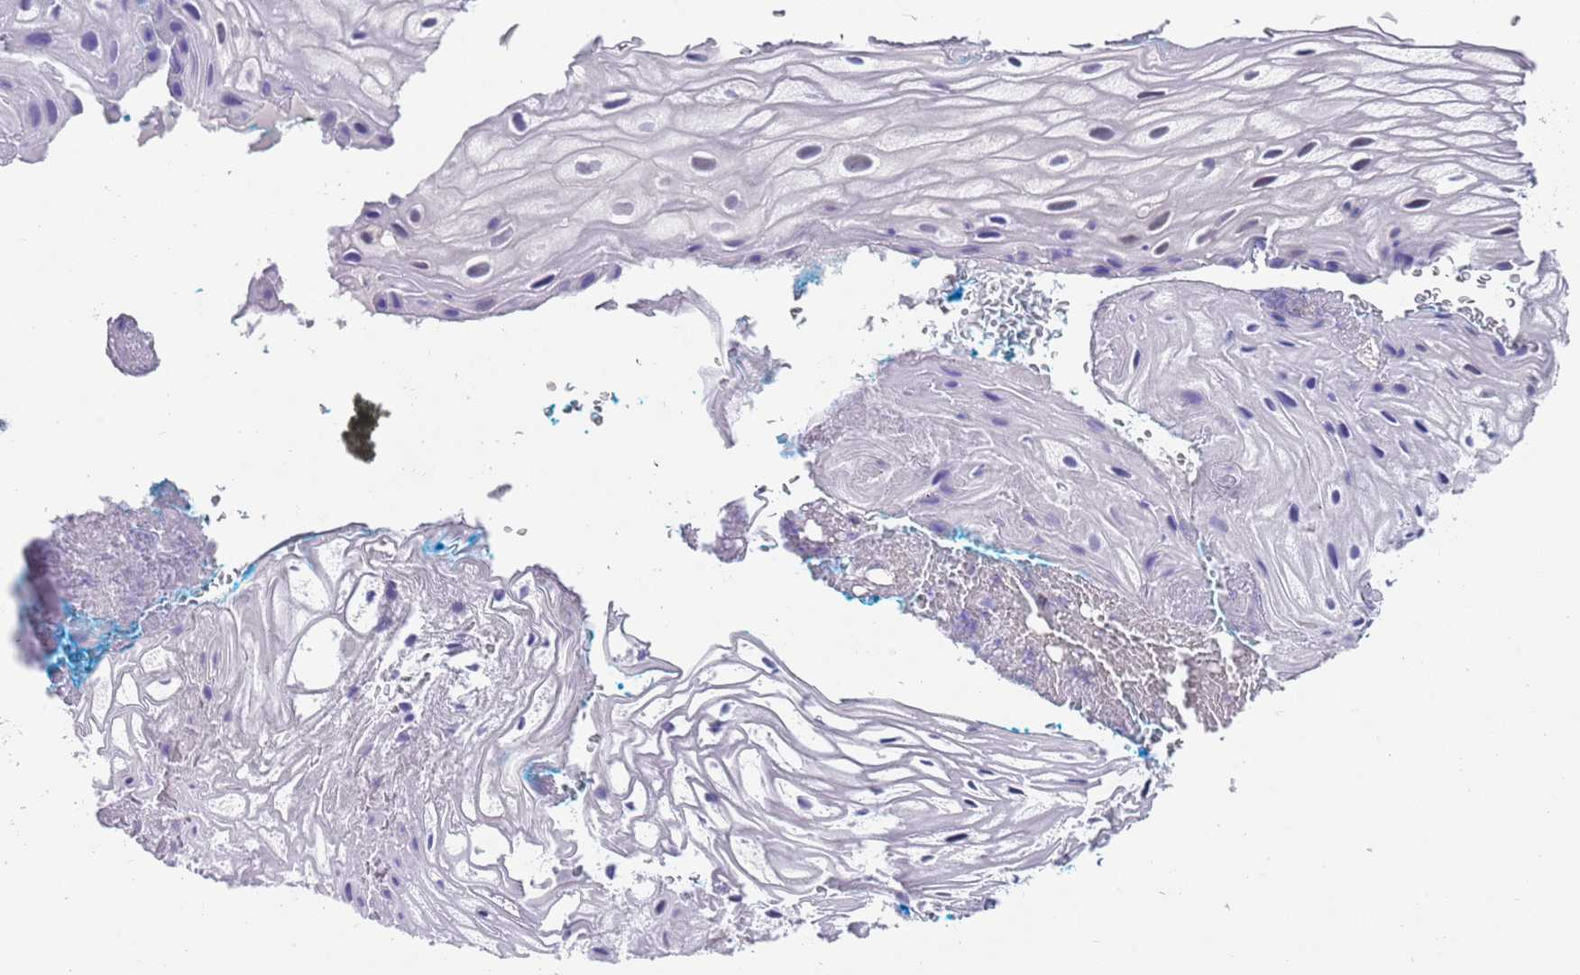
{"staining": {"intensity": "weak", "quantity": "<25%", "location": "nuclear"}, "tissue": "vagina", "cell_type": "Squamous epithelial cells", "image_type": "normal", "snomed": [{"axis": "morphology", "description": "Normal tissue, NOS"}, {"axis": "morphology", "description": "Adenocarcinoma, NOS"}, {"axis": "topography", "description": "Rectum"}, {"axis": "topography", "description": "Vagina"}], "caption": "Human vagina stained for a protein using IHC shows no staining in squamous epithelial cells.", "gene": "SEPHS2", "patient": {"sex": "female", "age": 71}}